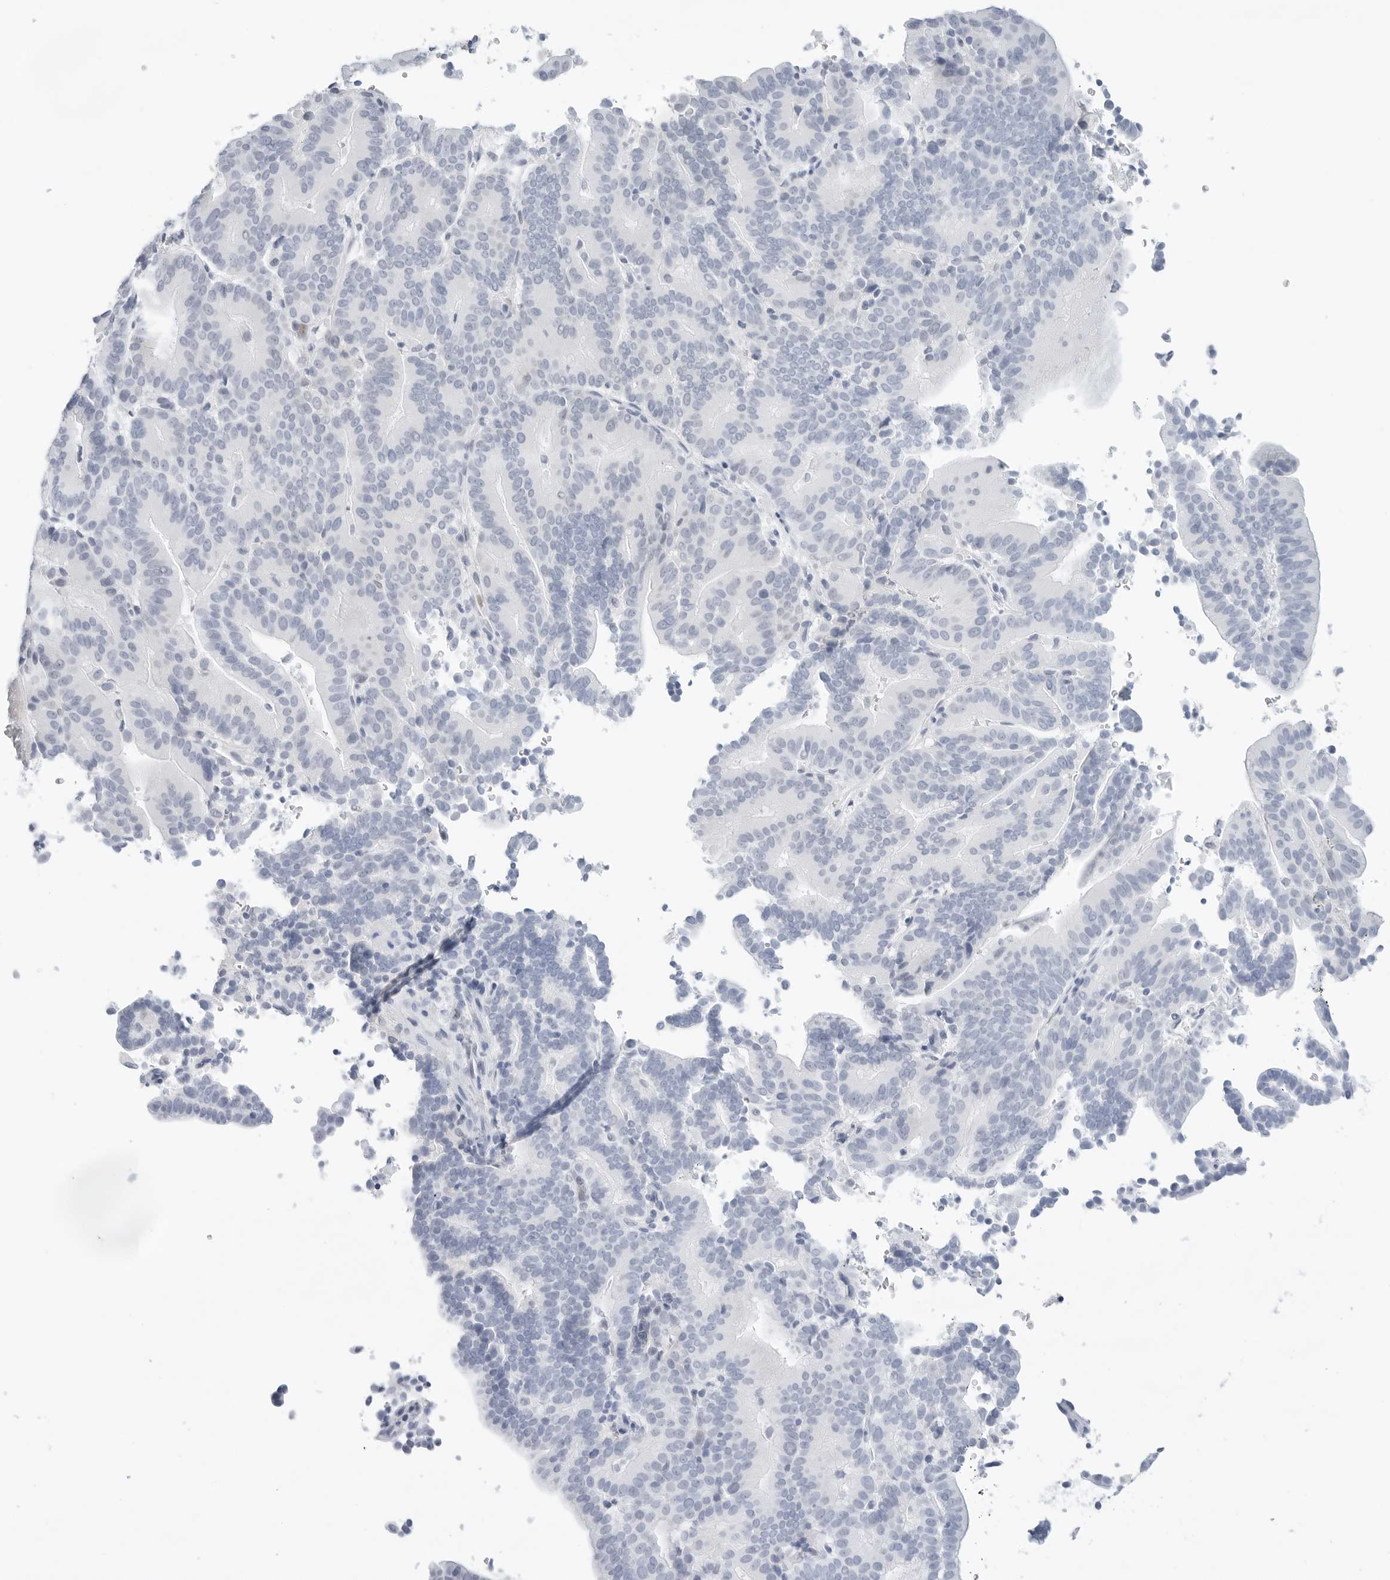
{"staining": {"intensity": "negative", "quantity": "none", "location": "none"}, "tissue": "liver cancer", "cell_type": "Tumor cells", "image_type": "cancer", "snomed": [{"axis": "morphology", "description": "Cholangiocarcinoma"}, {"axis": "topography", "description": "Liver"}], "caption": "High power microscopy micrograph of an IHC photomicrograph of liver cholangiocarcinoma, revealing no significant positivity in tumor cells.", "gene": "SLC19A1", "patient": {"sex": "female", "age": 75}}